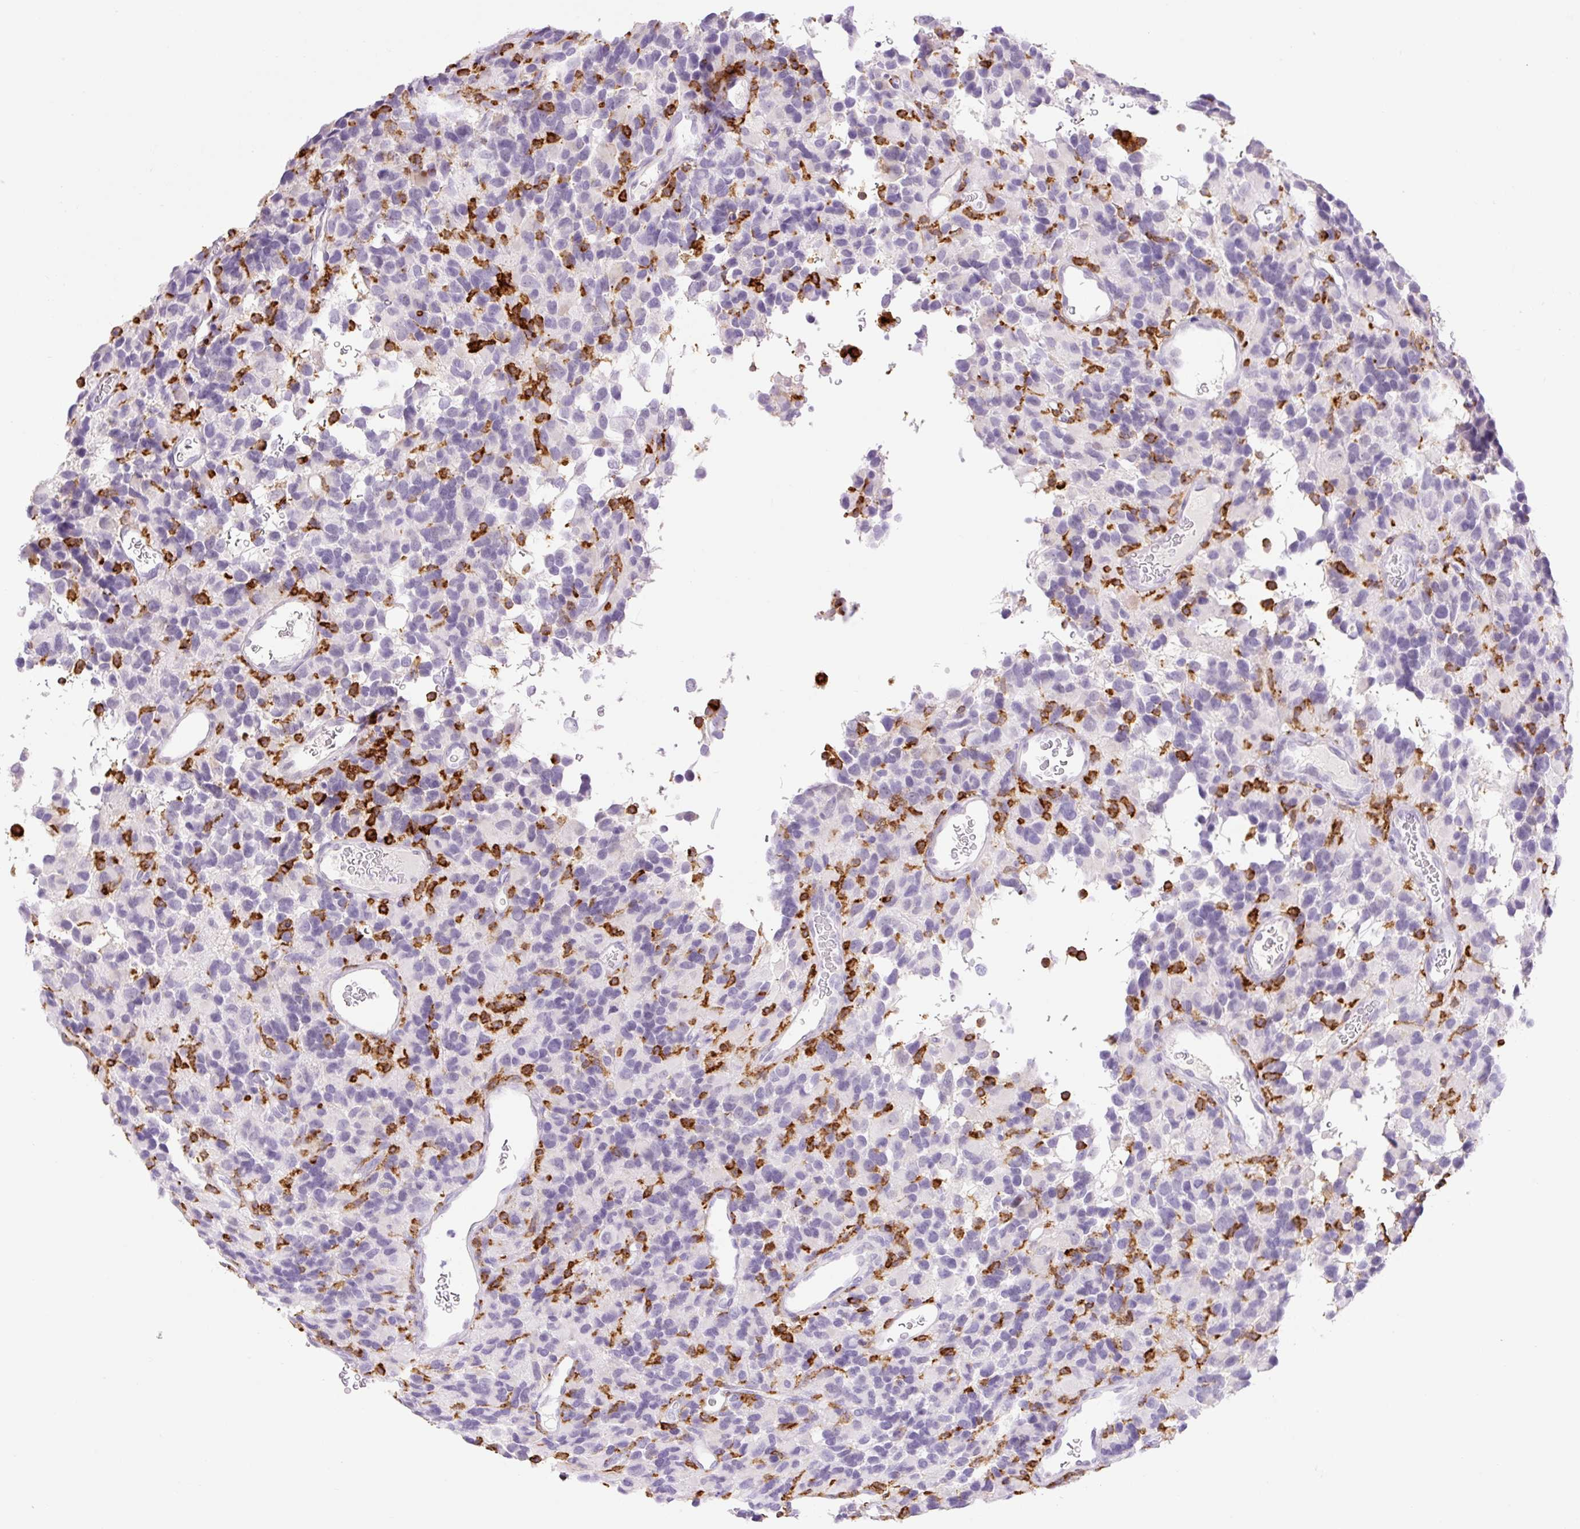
{"staining": {"intensity": "negative", "quantity": "none", "location": "none"}, "tissue": "glioma", "cell_type": "Tumor cells", "image_type": "cancer", "snomed": [{"axis": "morphology", "description": "Glioma, malignant, High grade"}, {"axis": "topography", "description": "Brain"}], "caption": "Tumor cells are negative for protein expression in human glioma.", "gene": "SIGLEC1", "patient": {"sex": "male", "age": 77}}